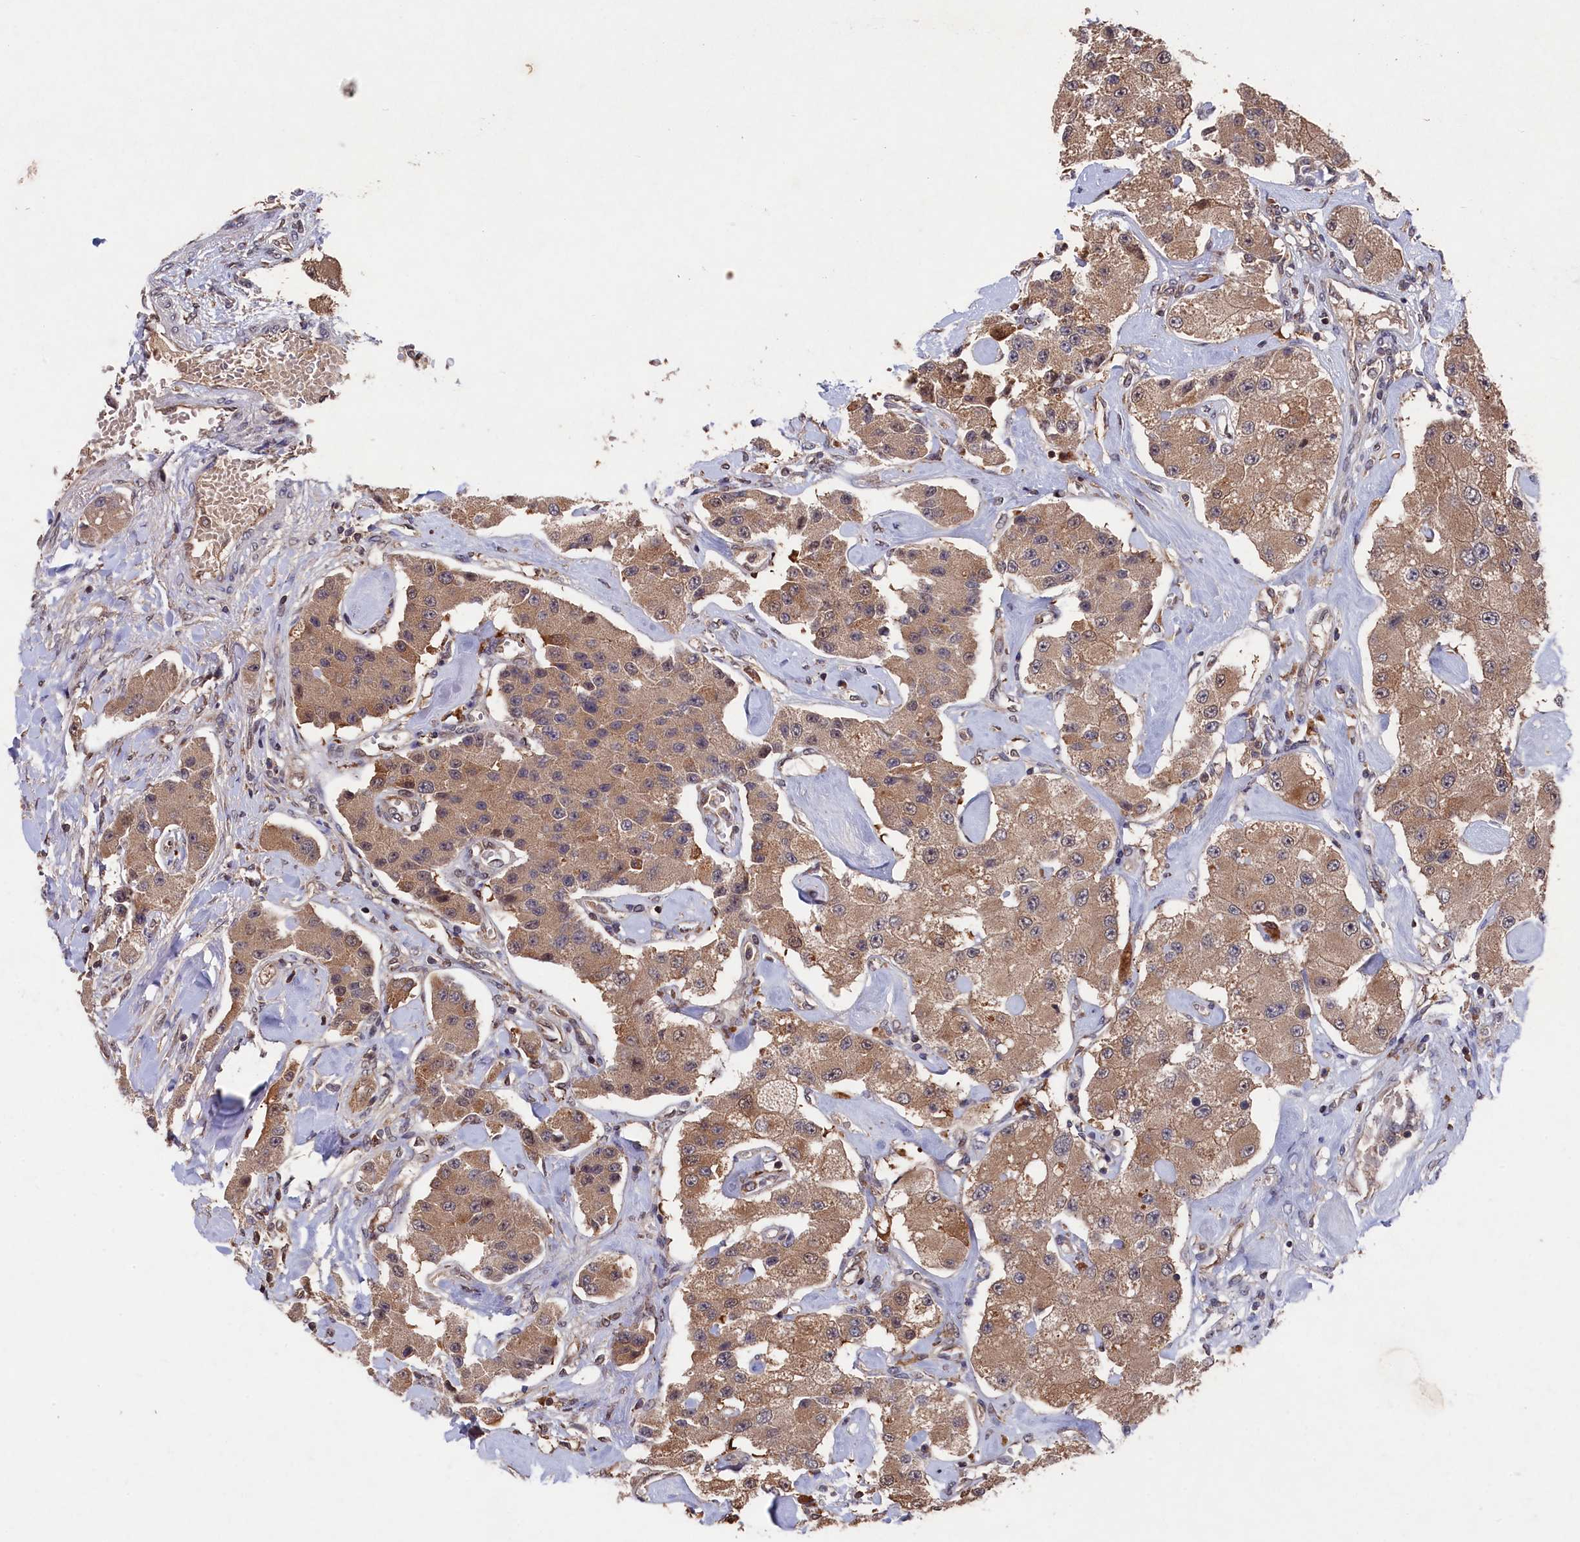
{"staining": {"intensity": "moderate", "quantity": ">75%", "location": "cytoplasmic/membranous"}, "tissue": "carcinoid", "cell_type": "Tumor cells", "image_type": "cancer", "snomed": [{"axis": "morphology", "description": "Carcinoid, malignant, NOS"}, {"axis": "topography", "description": "Pancreas"}], "caption": "This is a histology image of IHC staining of carcinoid, which shows moderate positivity in the cytoplasmic/membranous of tumor cells.", "gene": "NAA60", "patient": {"sex": "male", "age": 41}}